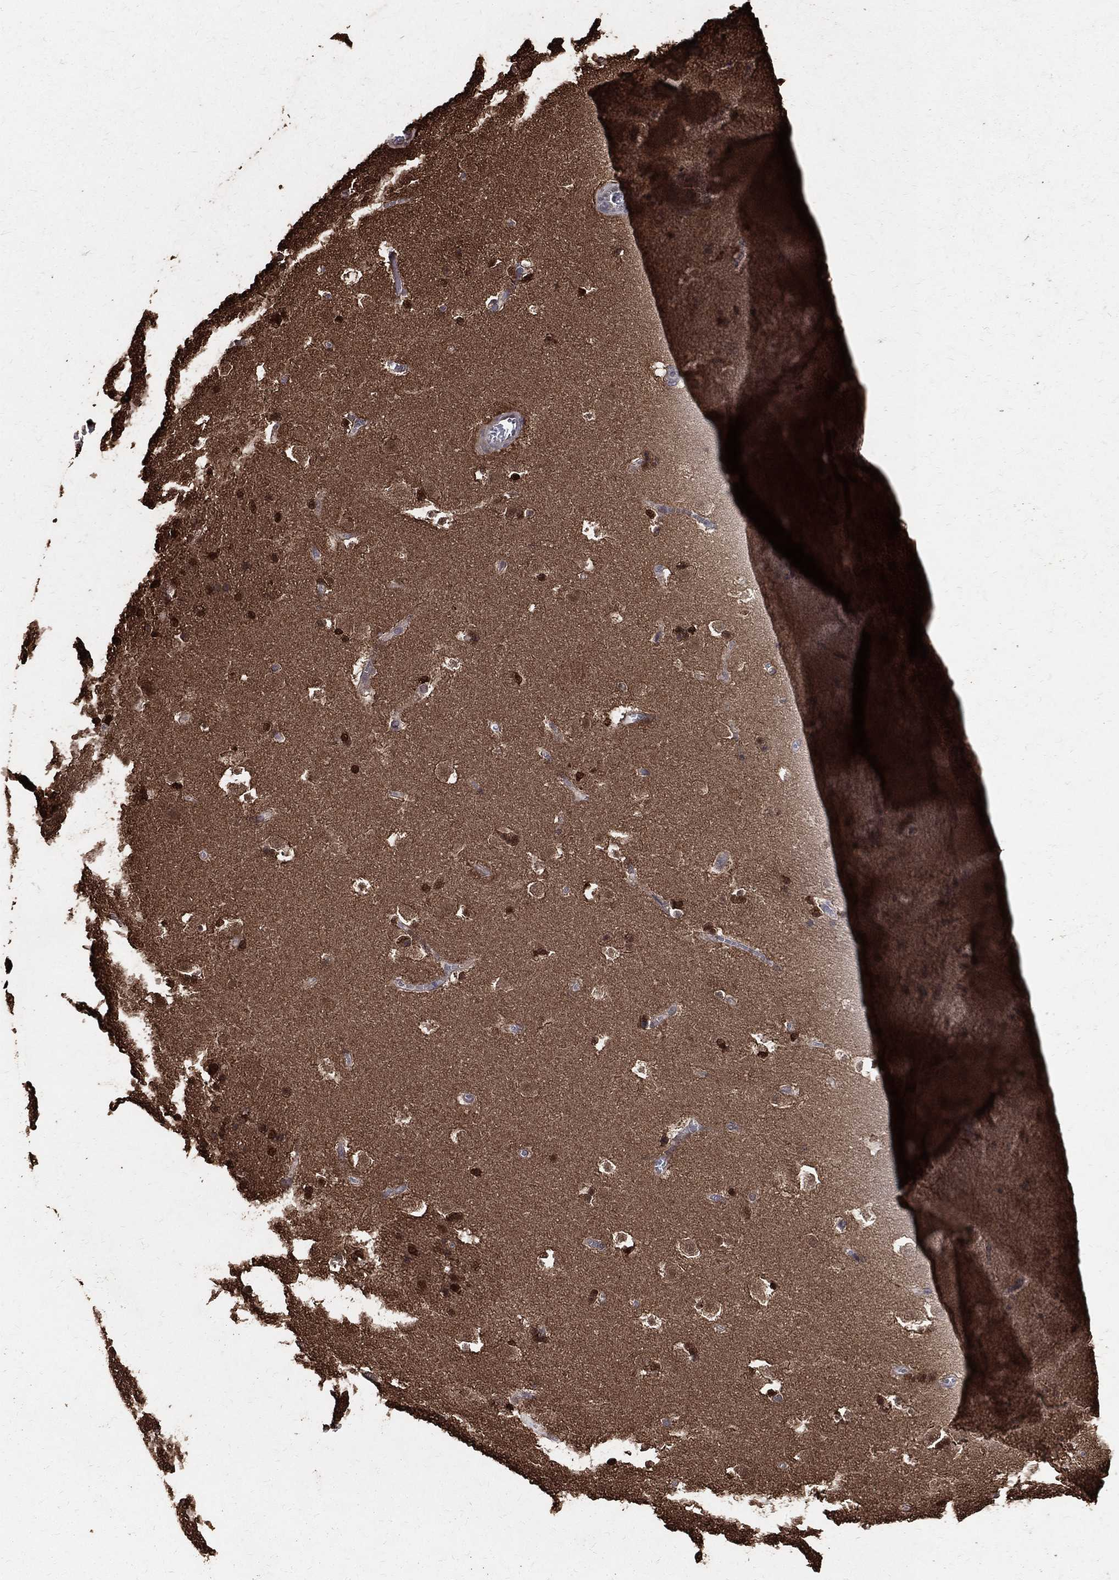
{"staining": {"intensity": "strong", "quantity": "25%-75%", "location": "nuclear"}, "tissue": "caudate", "cell_type": "Glial cells", "image_type": "normal", "snomed": [{"axis": "morphology", "description": "Normal tissue, NOS"}, {"axis": "topography", "description": "Lateral ventricle wall"}], "caption": "Immunohistochemistry (IHC) micrograph of benign caudate stained for a protein (brown), which demonstrates high levels of strong nuclear positivity in about 25%-75% of glial cells.", "gene": "DPYSL2", "patient": {"sex": "female", "age": 42}}